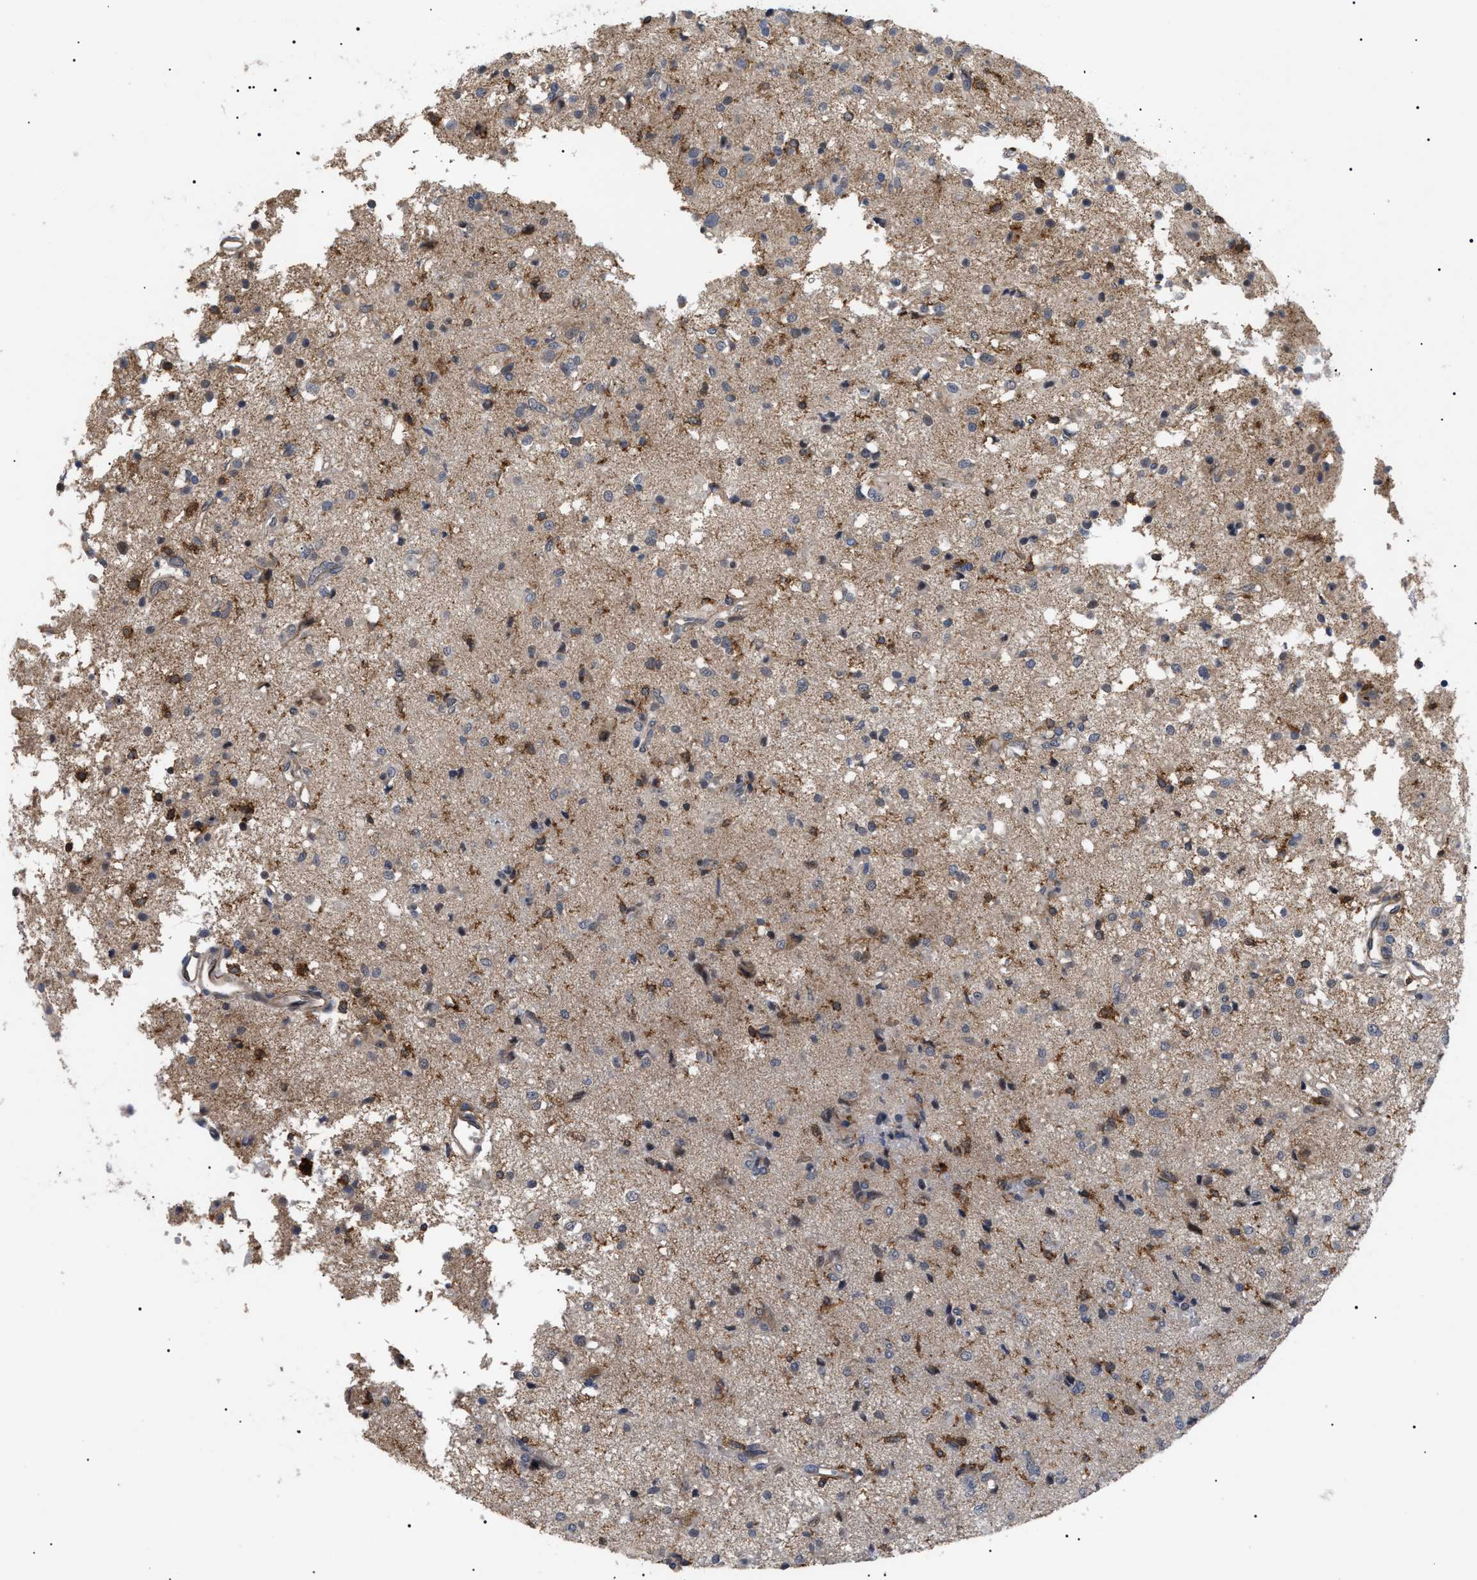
{"staining": {"intensity": "weak", "quantity": "<25%", "location": "cytoplasmic/membranous"}, "tissue": "glioma", "cell_type": "Tumor cells", "image_type": "cancer", "snomed": [{"axis": "morphology", "description": "Glioma, malignant, High grade"}, {"axis": "topography", "description": "Brain"}], "caption": "Glioma was stained to show a protein in brown. There is no significant positivity in tumor cells.", "gene": "CD300A", "patient": {"sex": "female", "age": 59}}